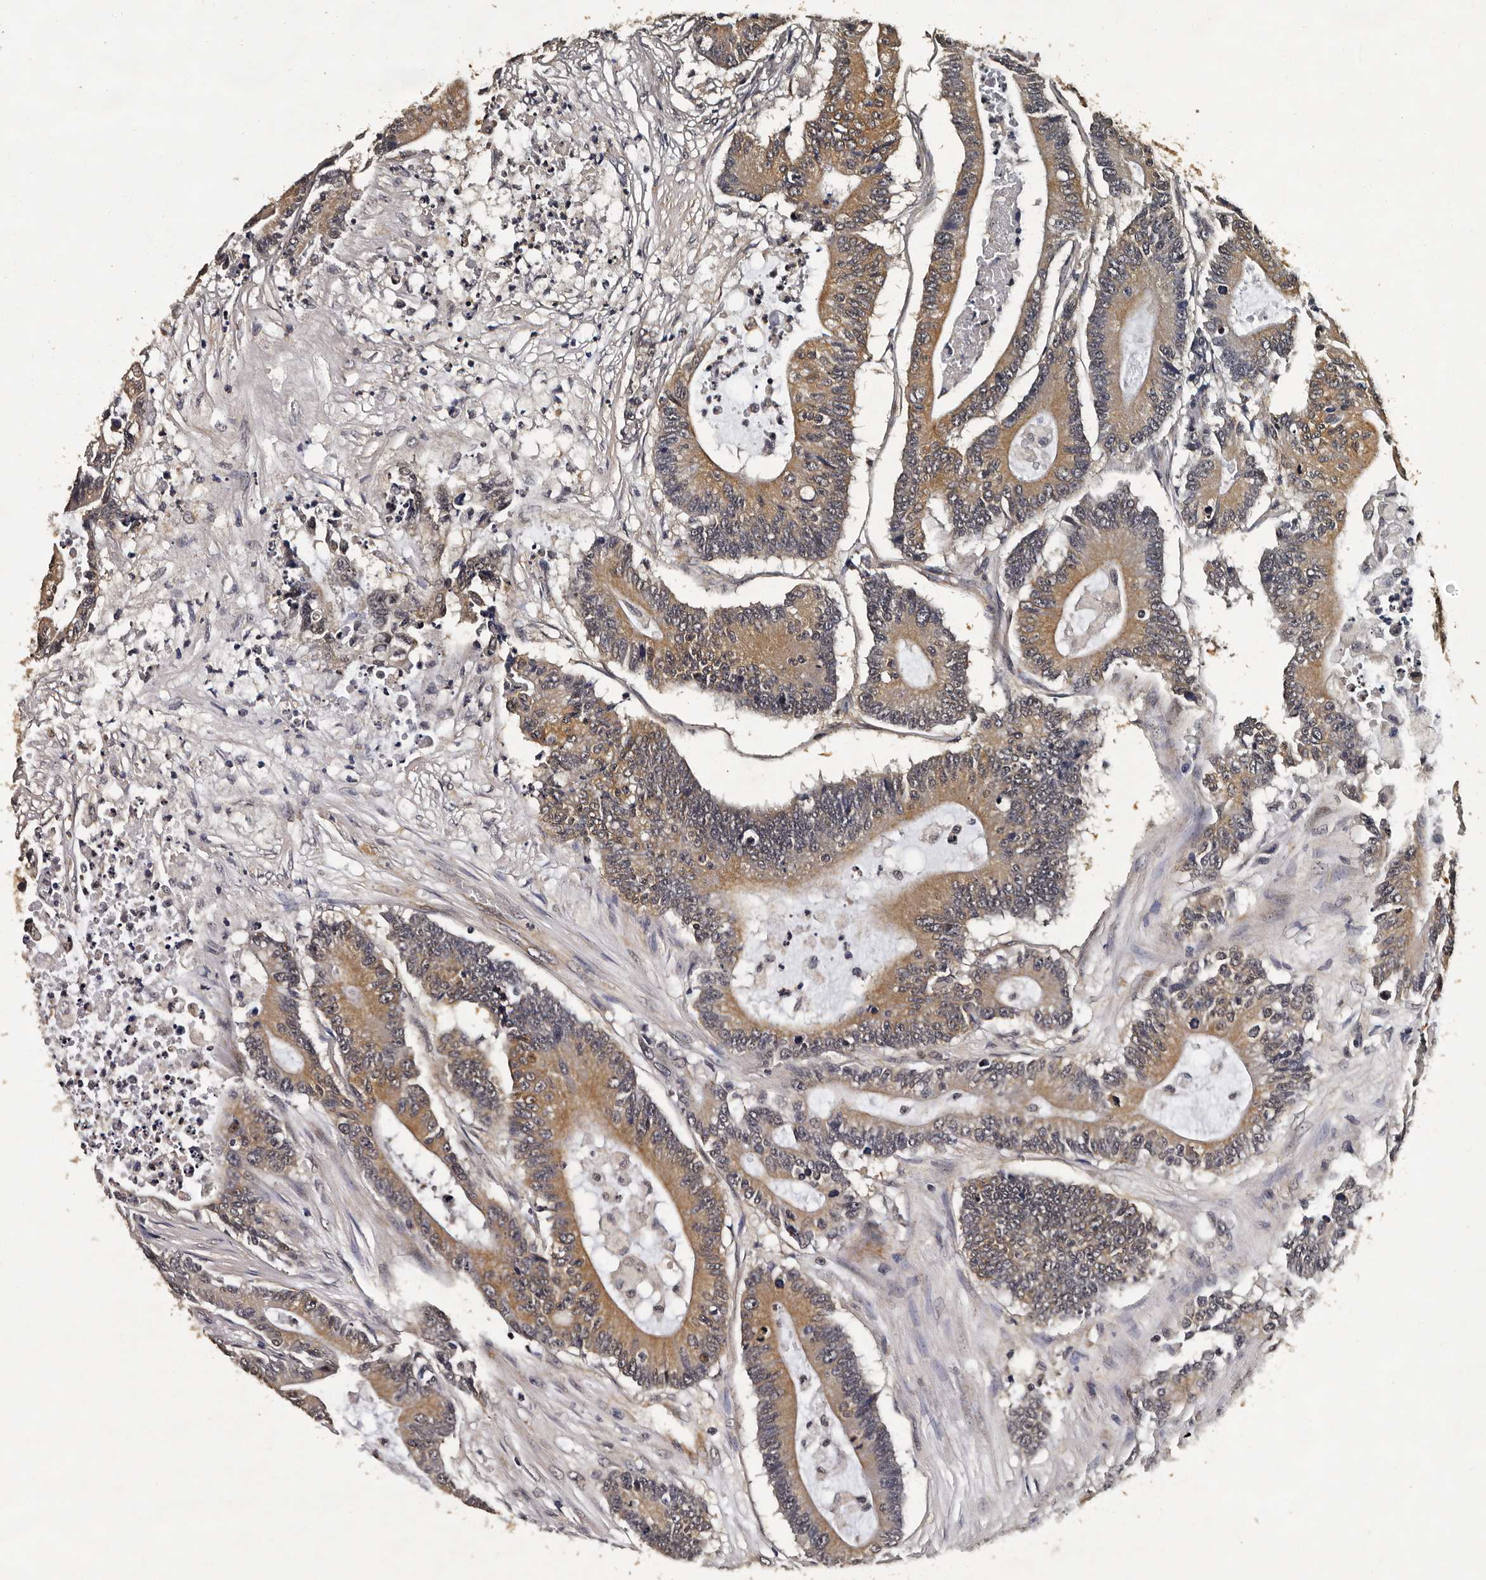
{"staining": {"intensity": "moderate", "quantity": ">75%", "location": "cytoplasmic/membranous"}, "tissue": "colorectal cancer", "cell_type": "Tumor cells", "image_type": "cancer", "snomed": [{"axis": "morphology", "description": "Adenocarcinoma, NOS"}, {"axis": "topography", "description": "Colon"}], "caption": "DAB immunohistochemical staining of adenocarcinoma (colorectal) demonstrates moderate cytoplasmic/membranous protein expression in about >75% of tumor cells.", "gene": "CPNE3", "patient": {"sex": "female", "age": 84}}